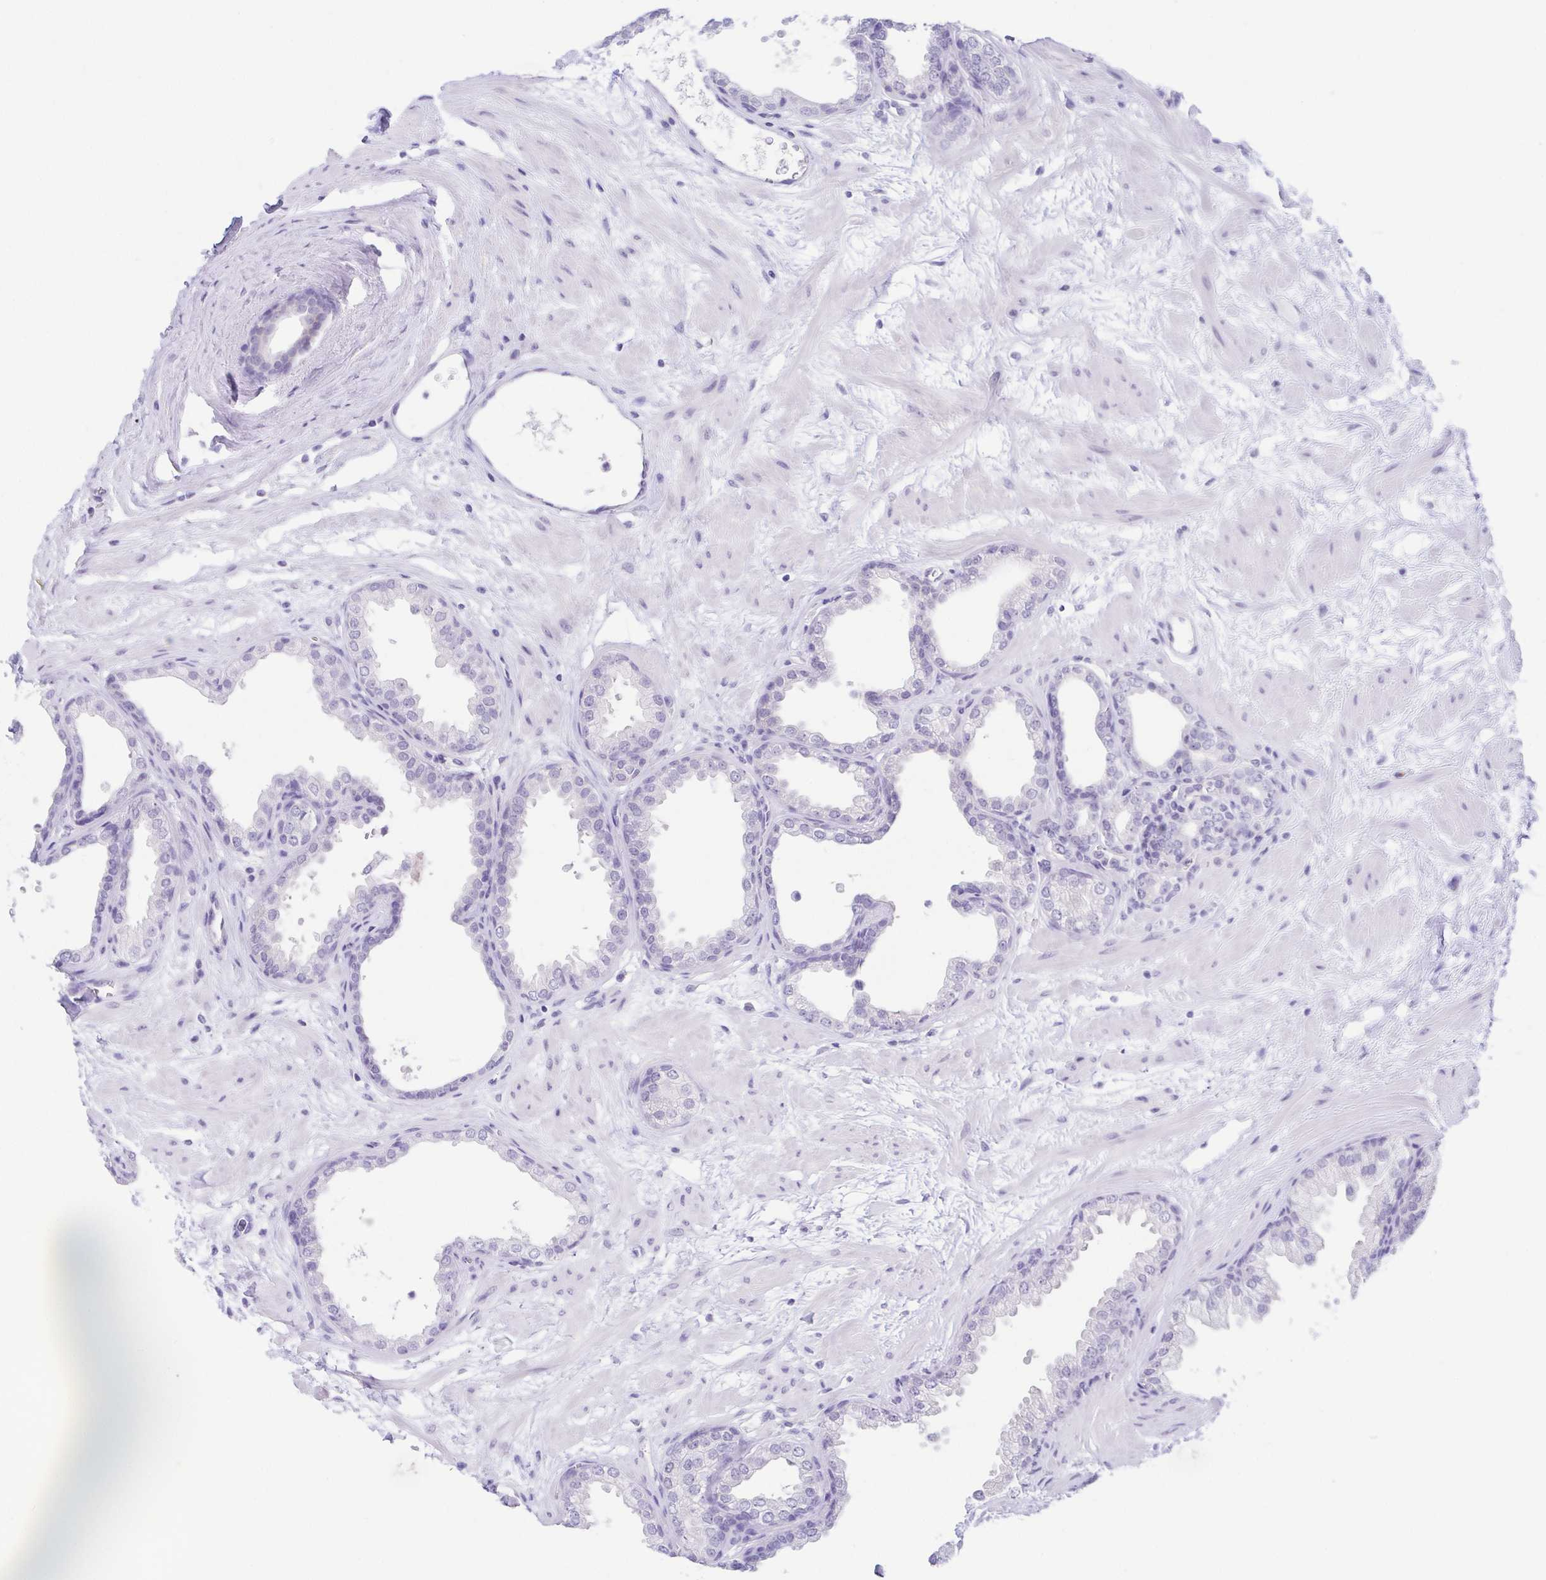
{"staining": {"intensity": "negative", "quantity": "none", "location": "none"}, "tissue": "prostate", "cell_type": "Glandular cells", "image_type": "normal", "snomed": [{"axis": "morphology", "description": "Normal tissue, NOS"}, {"axis": "topography", "description": "Prostate"}], "caption": "The image displays no significant positivity in glandular cells of prostate.", "gene": "KRTDAP", "patient": {"sex": "male", "age": 37}}